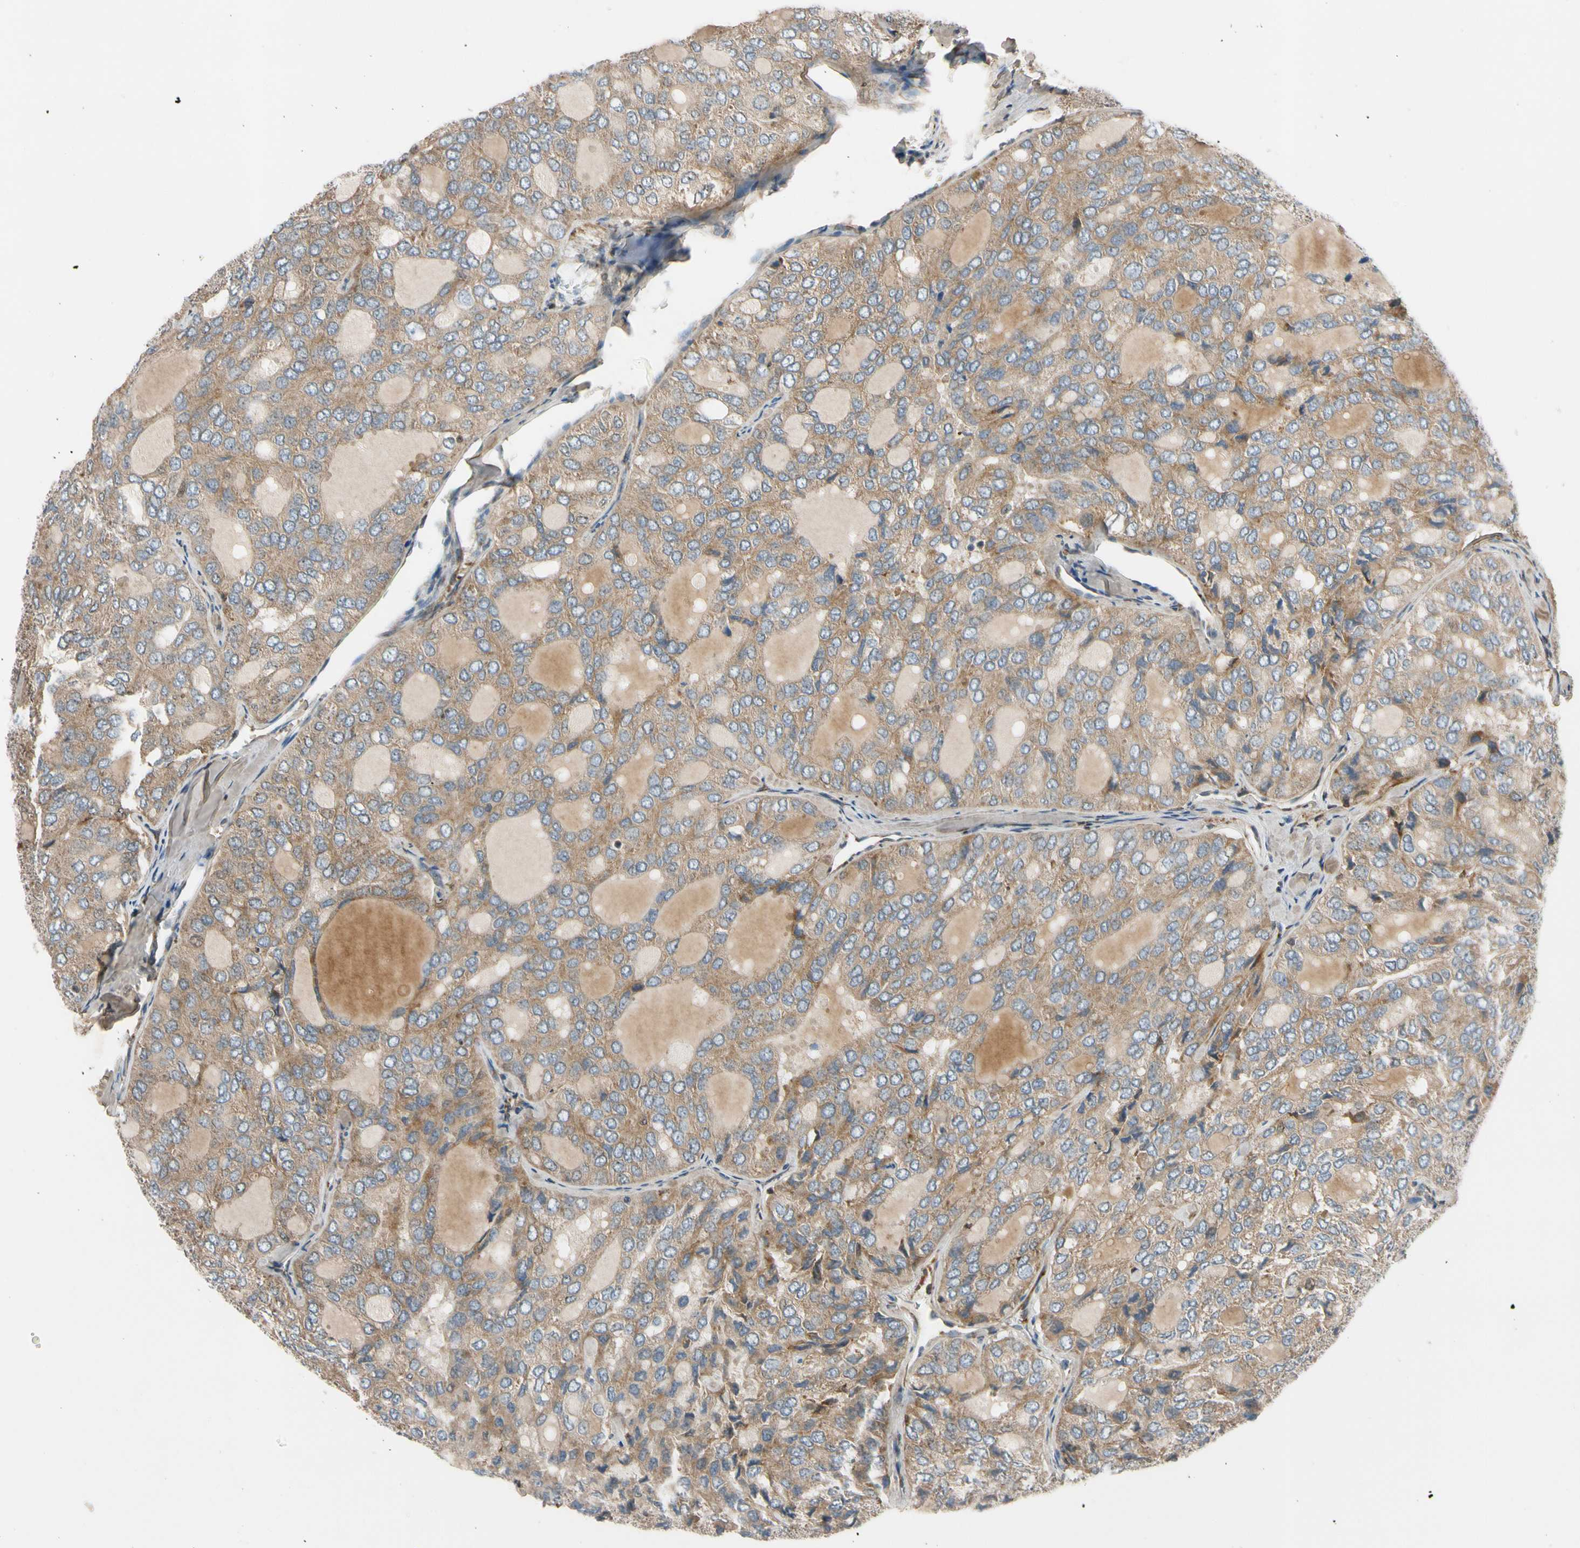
{"staining": {"intensity": "moderate", "quantity": ">75%", "location": "cytoplasmic/membranous"}, "tissue": "thyroid cancer", "cell_type": "Tumor cells", "image_type": "cancer", "snomed": [{"axis": "morphology", "description": "Follicular adenoma carcinoma, NOS"}, {"axis": "topography", "description": "Thyroid gland"}], "caption": "Thyroid cancer stained with a protein marker shows moderate staining in tumor cells.", "gene": "MST1R", "patient": {"sex": "male", "age": 75}}